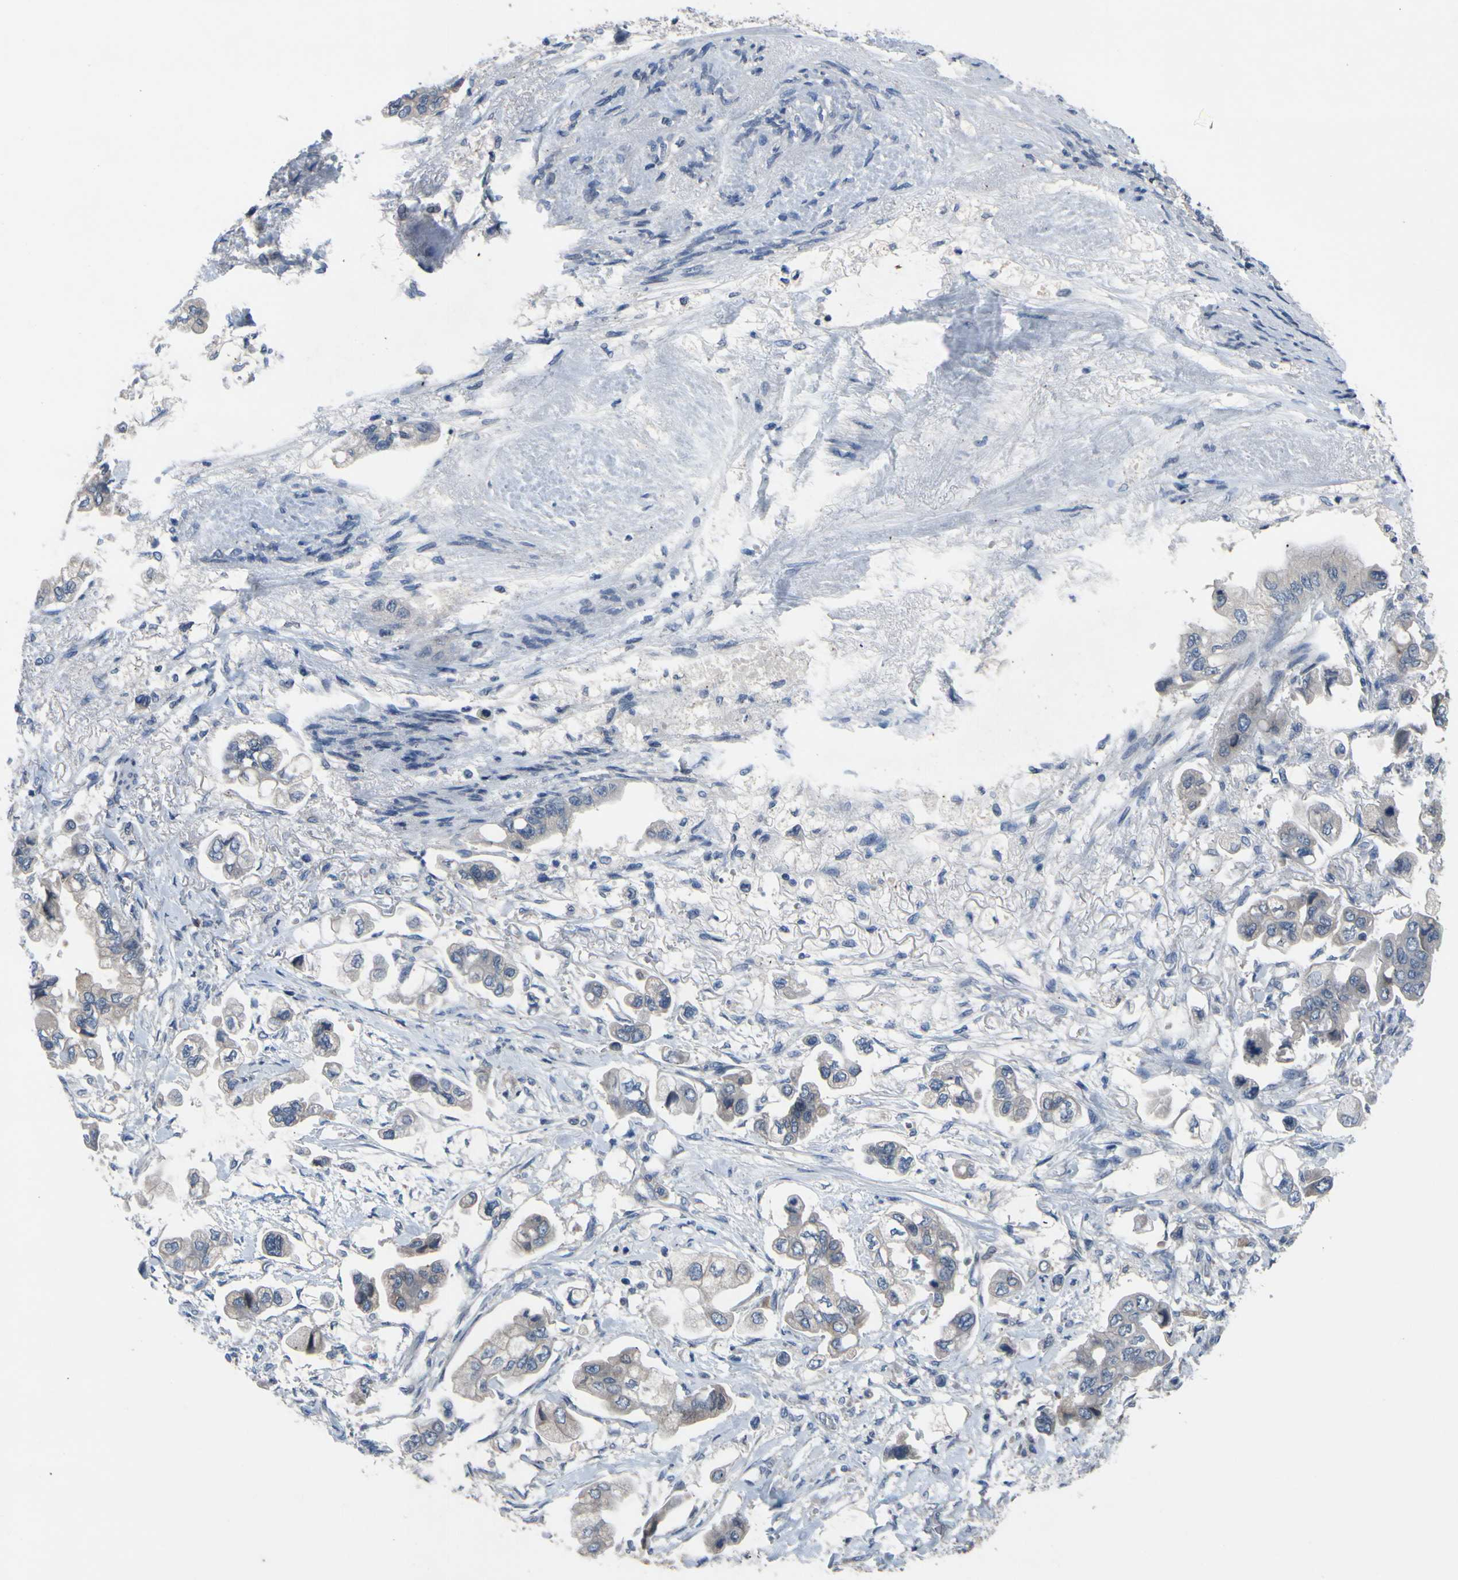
{"staining": {"intensity": "weak", "quantity": "<25%", "location": "cytoplasmic/membranous"}, "tissue": "stomach cancer", "cell_type": "Tumor cells", "image_type": "cancer", "snomed": [{"axis": "morphology", "description": "Adenocarcinoma, NOS"}, {"axis": "topography", "description": "Stomach"}], "caption": "This is an immunohistochemistry (IHC) micrograph of human adenocarcinoma (stomach). There is no staining in tumor cells.", "gene": "PRXL2A", "patient": {"sex": "male", "age": 62}}